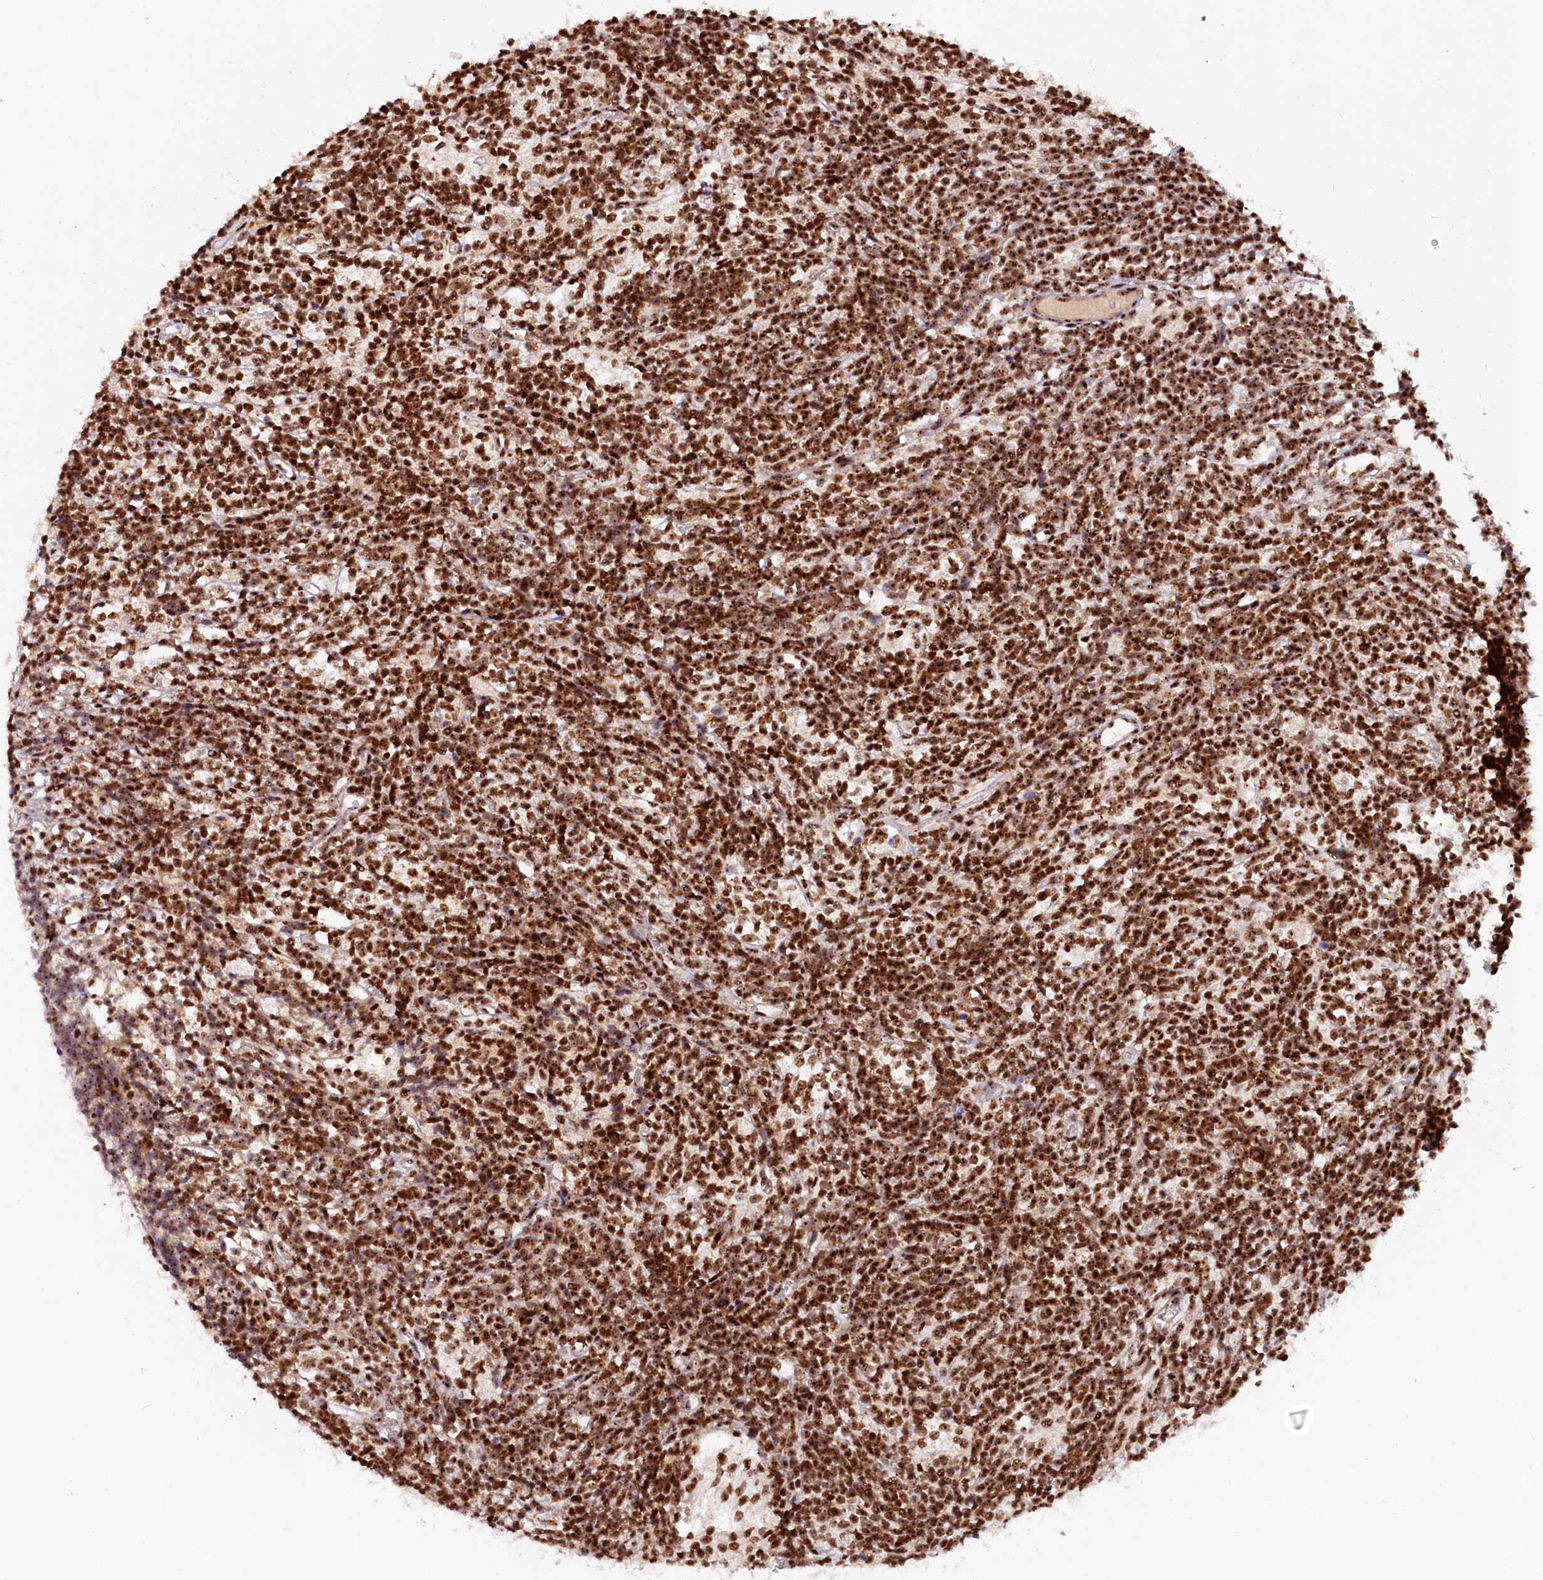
{"staining": {"intensity": "strong", "quantity": ">75%", "location": "nuclear"}, "tissue": "glioma", "cell_type": "Tumor cells", "image_type": "cancer", "snomed": [{"axis": "morphology", "description": "Glioma, malignant, Low grade"}, {"axis": "topography", "description": "Brain"}], "caption": "Immunohistochemical staining of human glioma exhibits high levels of strong nuclear protein expression in approximately >75% of tumor cells.", "gene": "TCOF1", "patient": {"sex": "female", "age": 1}}